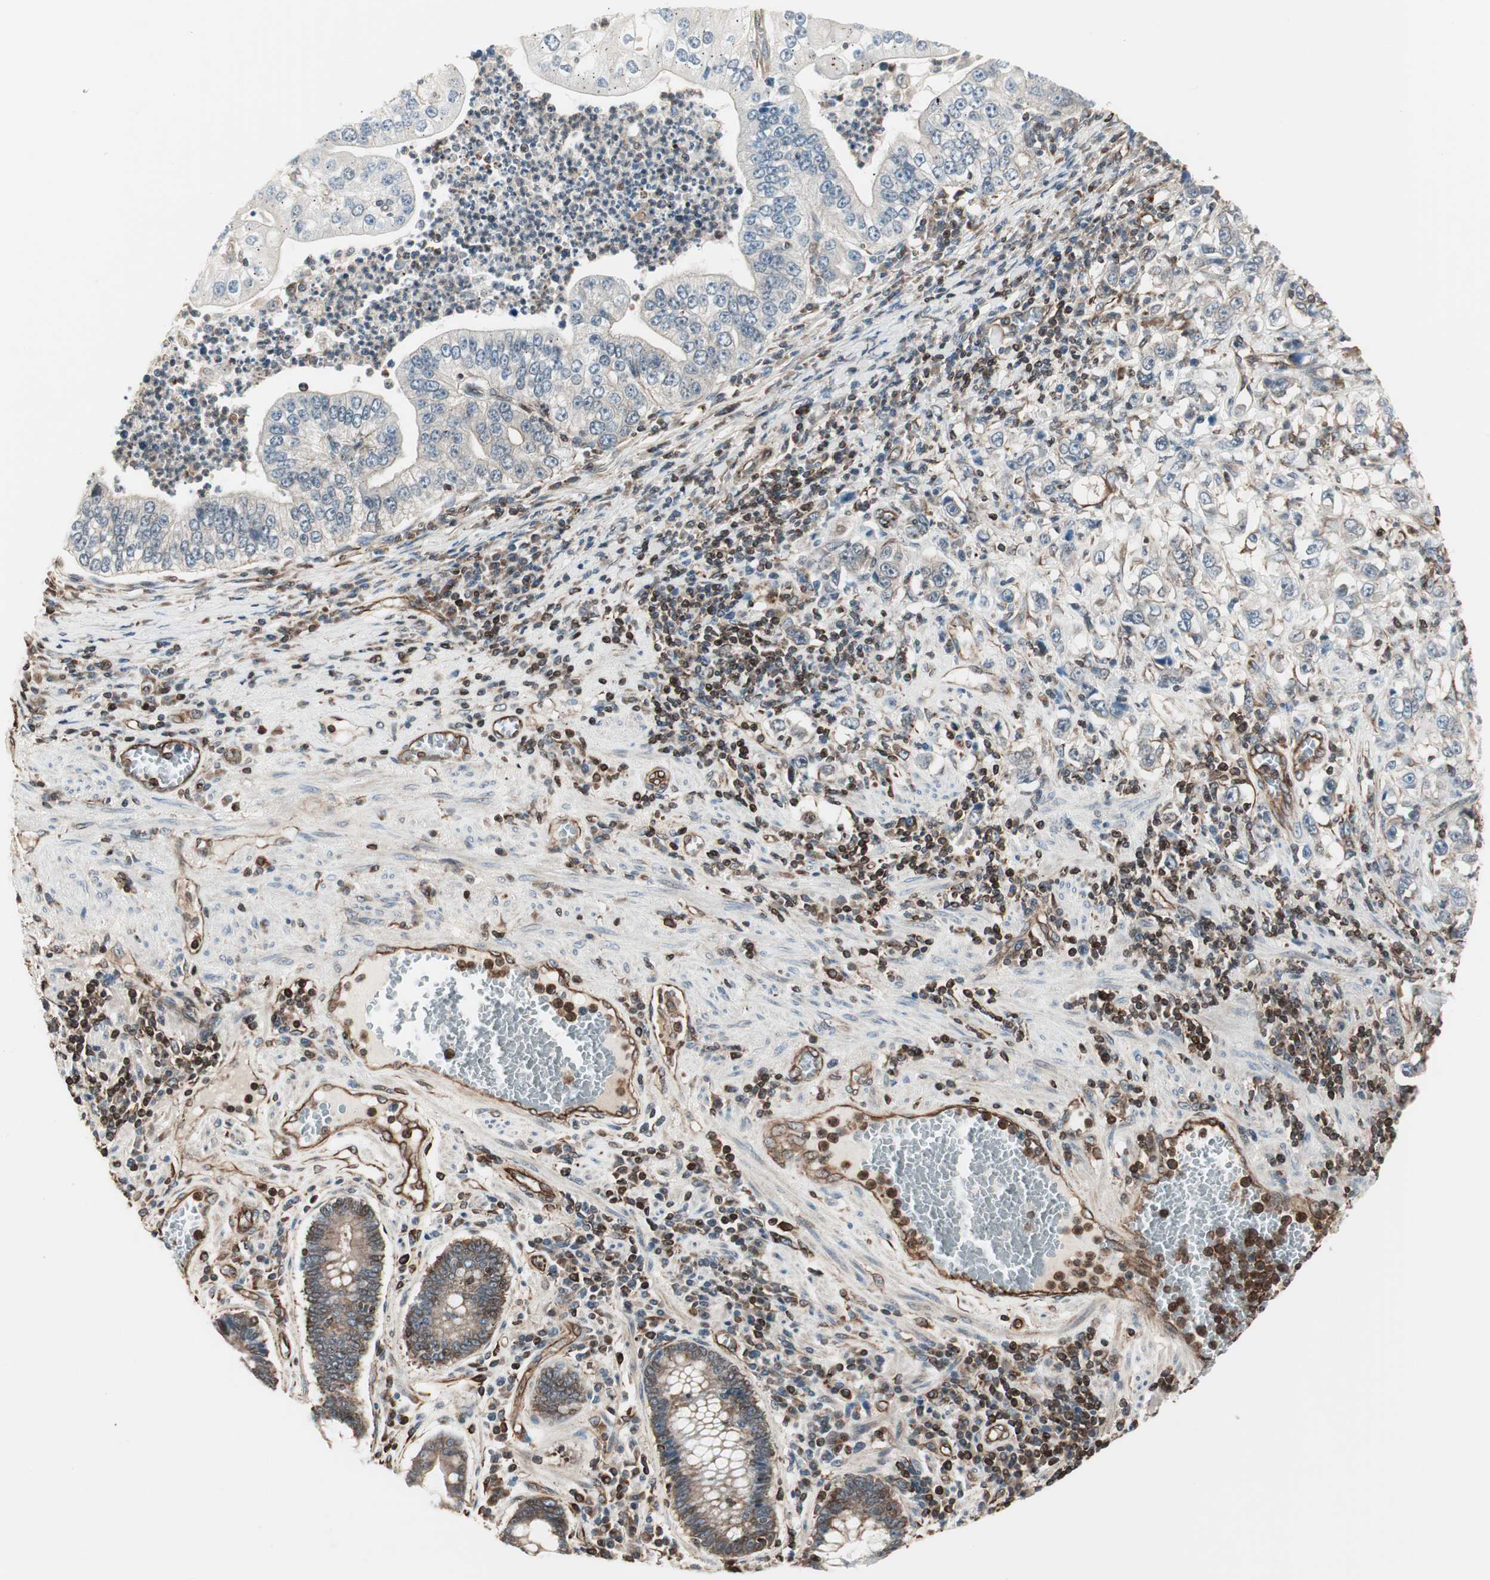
{"staining": {"intensity": "negative", "quantity": "none", "location": "none"}, "tissue": "stomach cancer", "cell_type": "Tumor cells", "image_type": "cancer", "snomed": [{"axis": "morphology", "description": "Adenocarcinoma, NOS"}, {"axis": "topography", "description": "Stomach, lower"}], "caption": "There is no significant positivity in tumor cells of stomach cancer (adenocarcinoma).", "gene": "MAD2L2", "patient": {"sex": "female", "age": 72}}